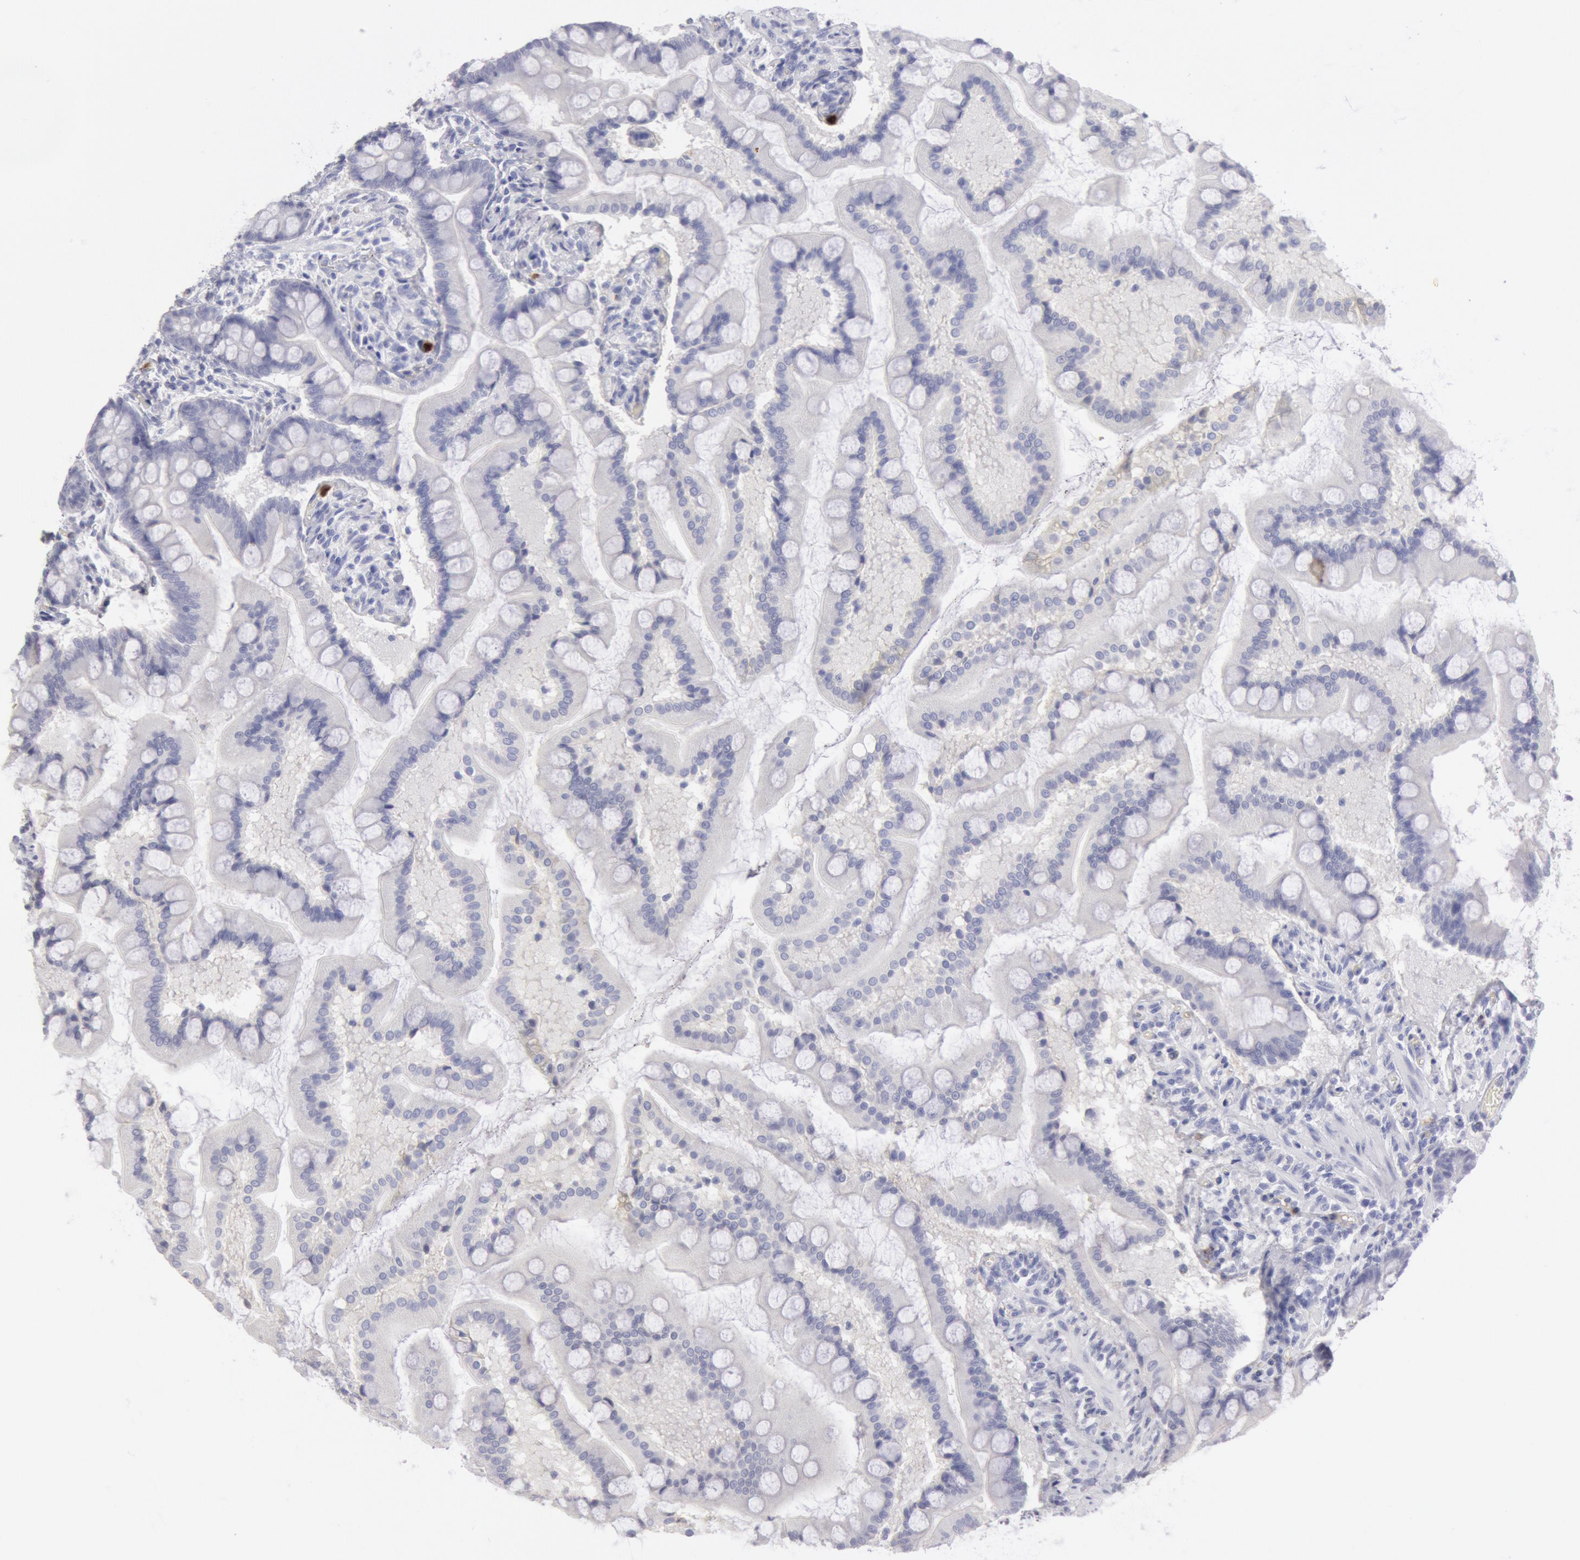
{"staining": {"intensity": "negative", "quantity": "none", "location": "none"}, "tissue": "small intestine", "cell_type": "Glandular cells", "image_type": "normal", "snomed": [{"axis": "morphology", "description": "Normal tissue, NOS"}, {"axis": "topography", "description": "Small intestine"}], "caption": "High power microscopy image of an immunohistochemistry histopathology image of normal small intestine, revealing no significant expression in glandular cells. (DAB (3,3'-diaminobenzidine) immunohistochemistry (IHC) visualized using brightfield microscopy, high magnification).", "gene": "FCN1", "patient": {"sex": "male", "age": 41}}